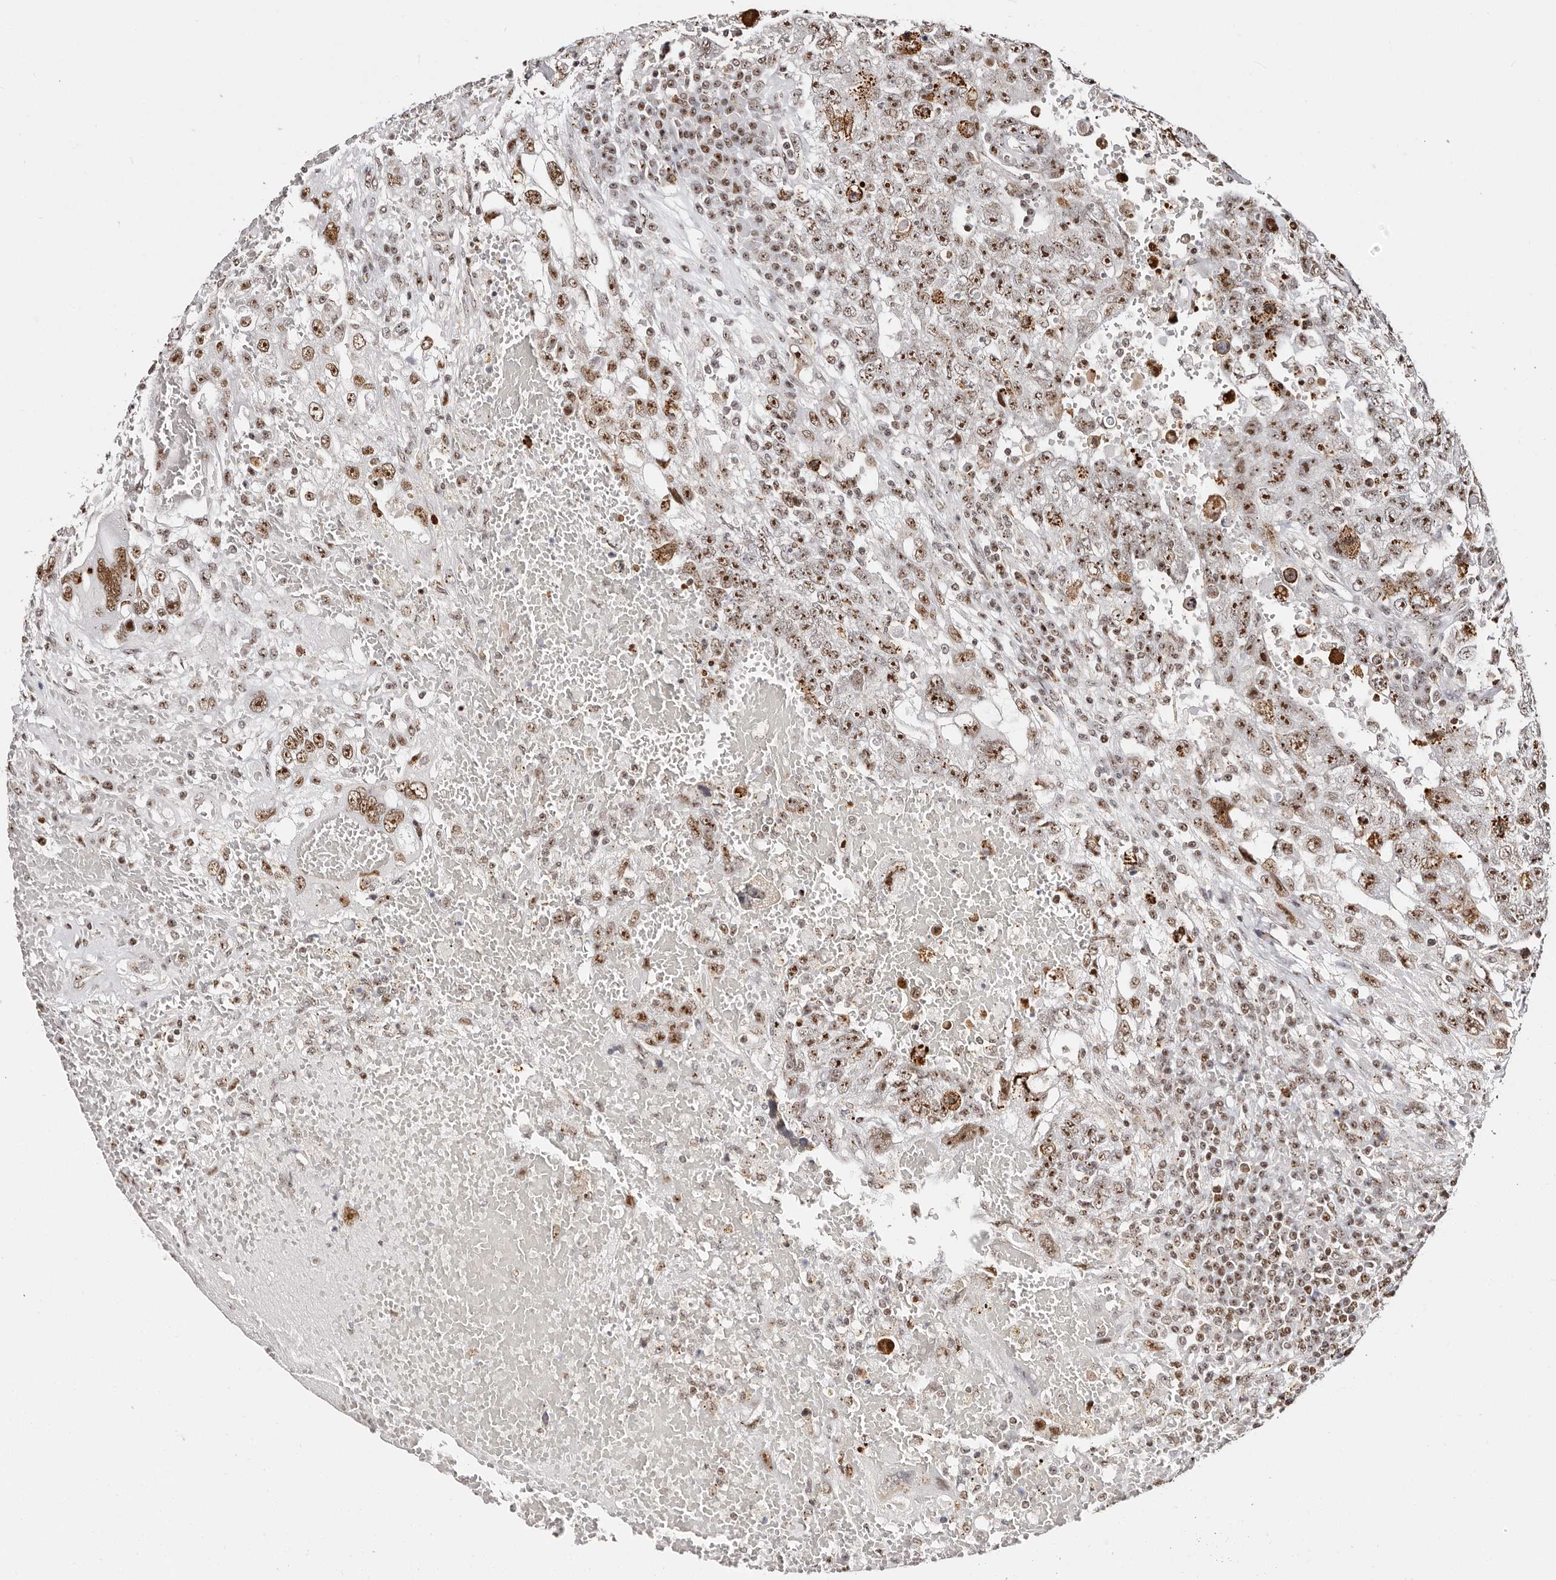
{"staining": {"intensity": "strong", "quantity": "25%-75%", "location": "nuclear"}, "tissue": "testis cancer", "cell_type": "Tumor cells", "image_type": "cancer", "snomed": [{"axis": "morphology", "description": "Carcinoma, Embryonal, NOS"}, {"axis": "topography", "description": "Testis"}], "caption": "Brown immunohistochemical staining in human testis cancer (embryonal carcinoma) exhibits strong nuclear expression in about 25%-75% of tumor cells.", "gene": "IQGAP3", "patient": {"sex": "male", "age": 26}}